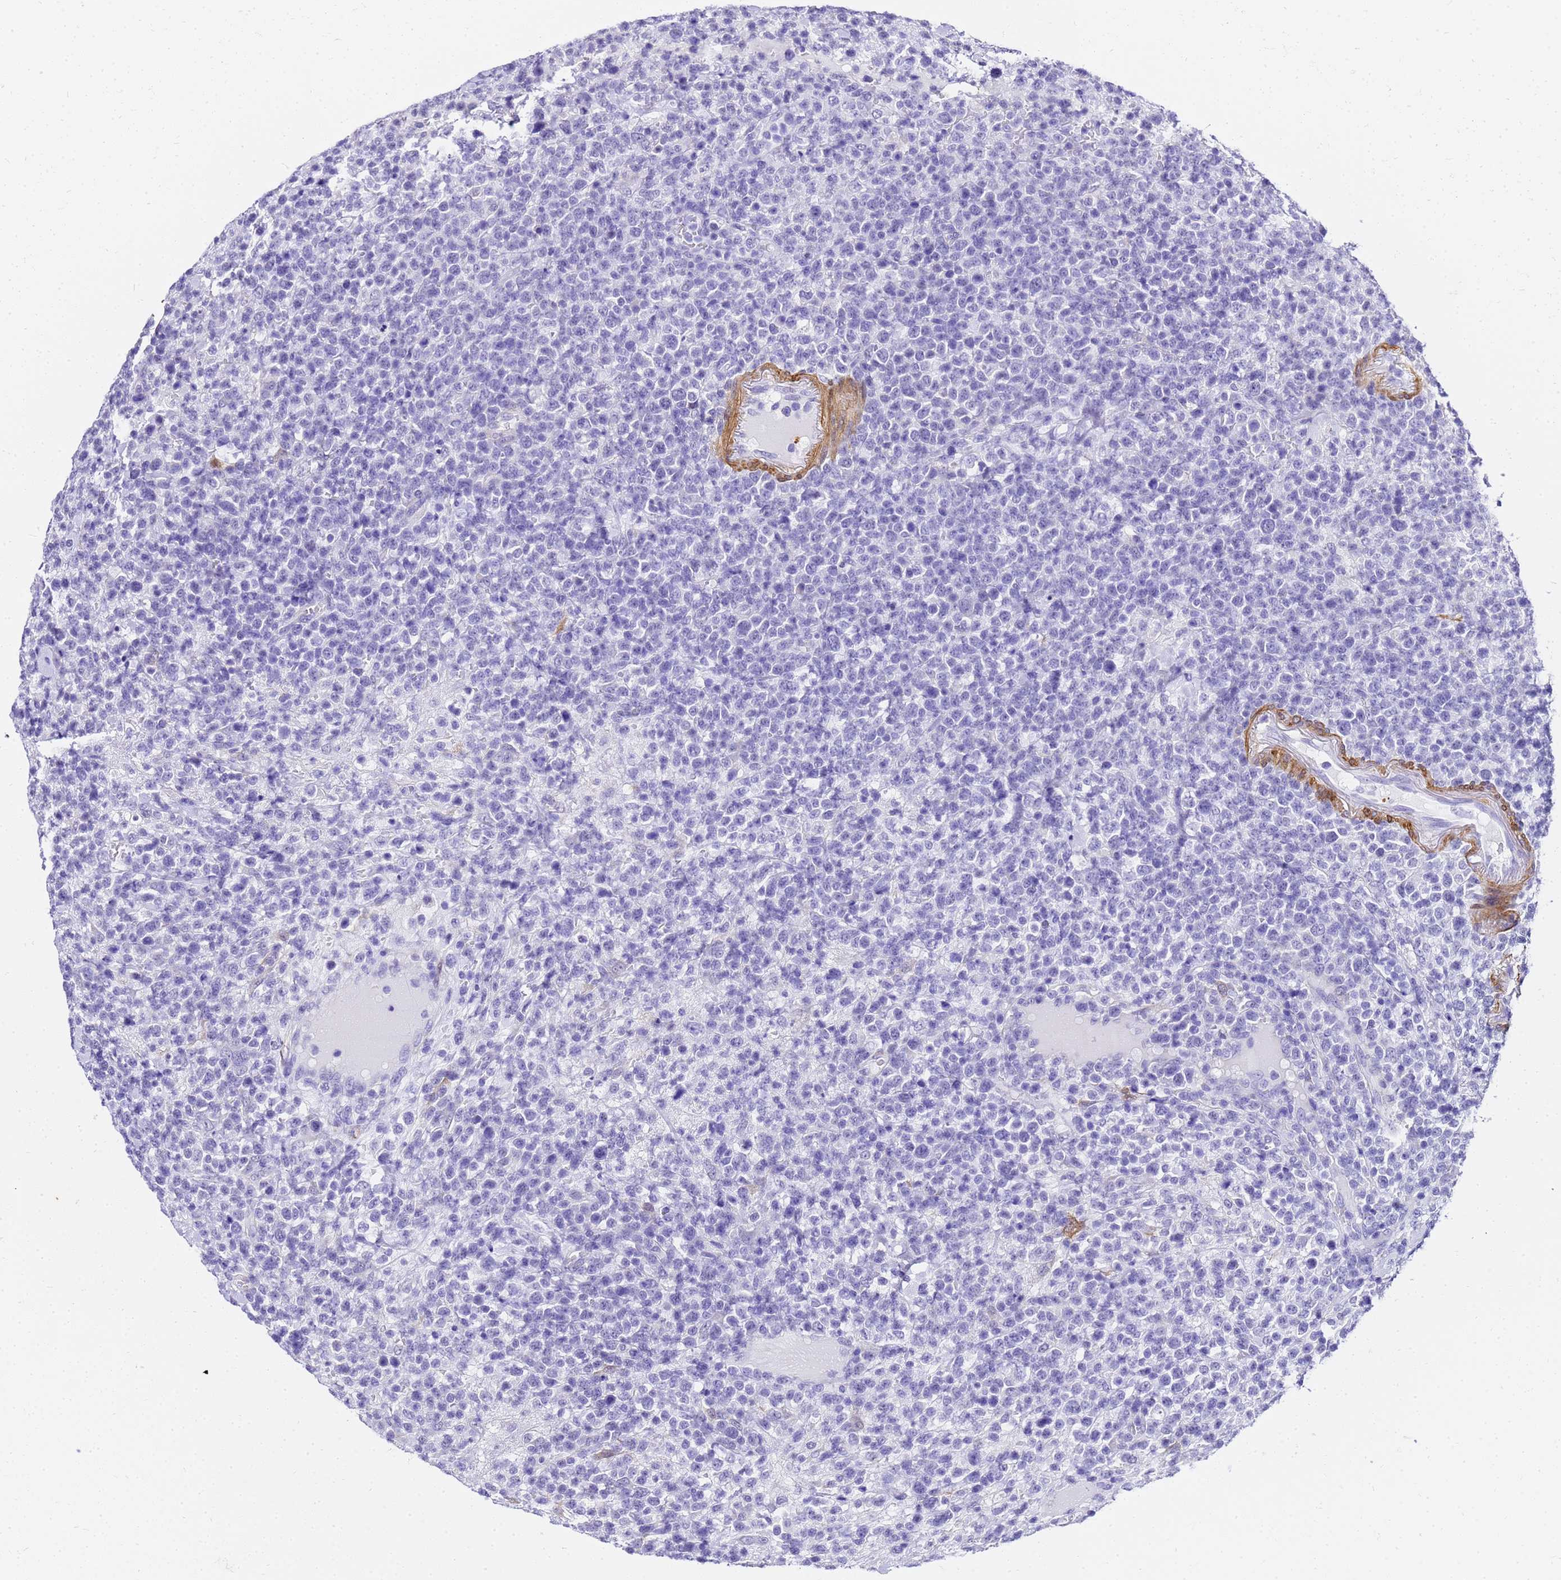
{"staining": {"intensity": "negative", "quantity": "none", "location": "none"}, "tissue": "lymphoma", "cell_type": "Tumor cells", "image_type": "cancer", "snomed": [{"axis": "morphology", "description": "Malignant lymphoma, non-Hodgkin's type, High grade"}, {"axis": "topography", "description": "Colon"}], "caption": "Image shows no protein positivity in tumor cells of high-grade malignant lymphoma, non-Hodgkin's type tissue. (Brightfield microscopy of DAB immunohistochemistry at high magnification).", "gene": "HSPB6", "patient": {"sex": "female", "age": 53}}